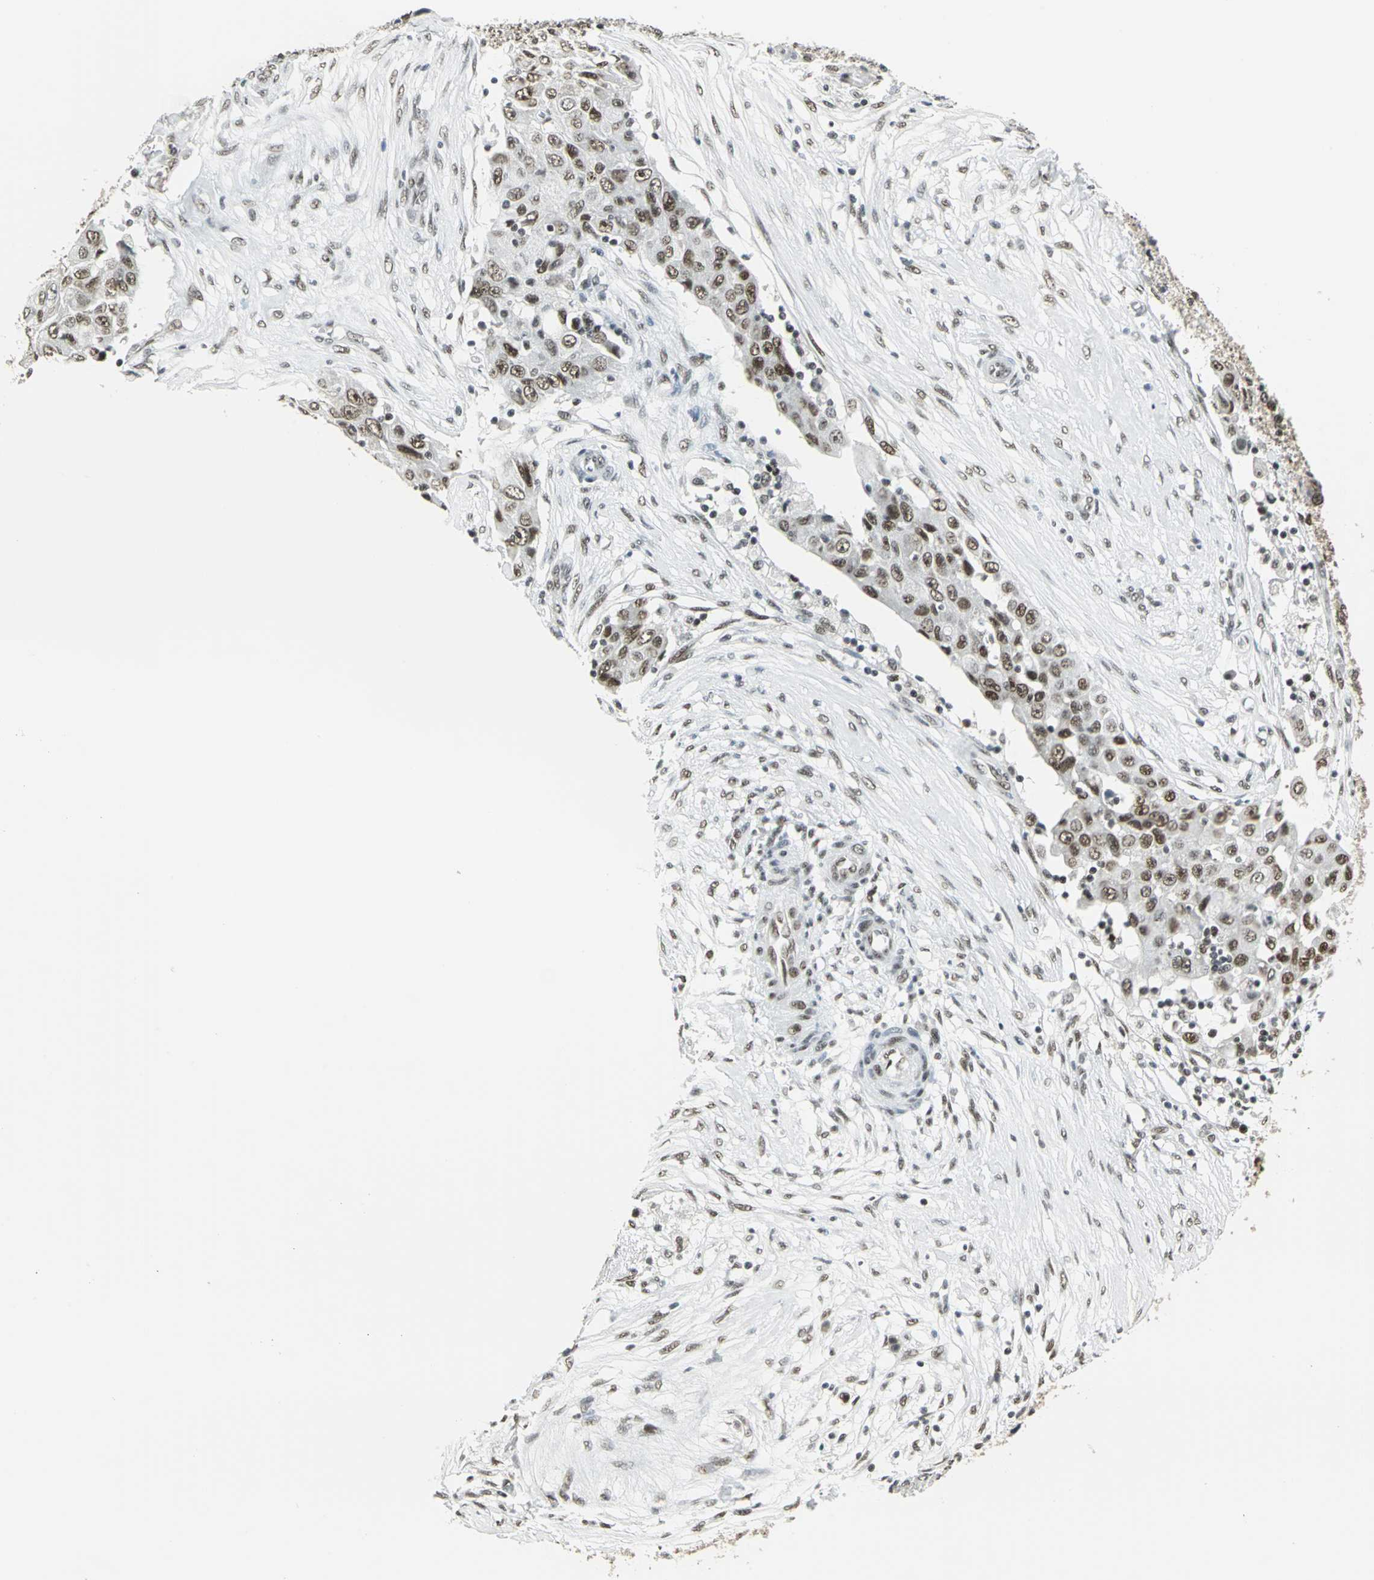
{"staining": {"intensity": "strong", "quantity": ">75%", "location": "cytoplasmic/membranous,nuclear"}, "tissue": "ovarian cancer", "cell_type": "Tumor cells", "image_type": "cancer", "snomed": [{"axis": "morphology", "description": "Carcinoma, endometroid"}, {"axis": "topography", "description": "Ovary"}], "caption": "This is an image of immunohistochemistry staining of endometroid carcinoma (ovarian), which shows strong positivity in the cytoplasmic/membranous and nuclear of tumor cells.", "gene": "ADNP", "patient": {"sex": "female", "age": 42}}